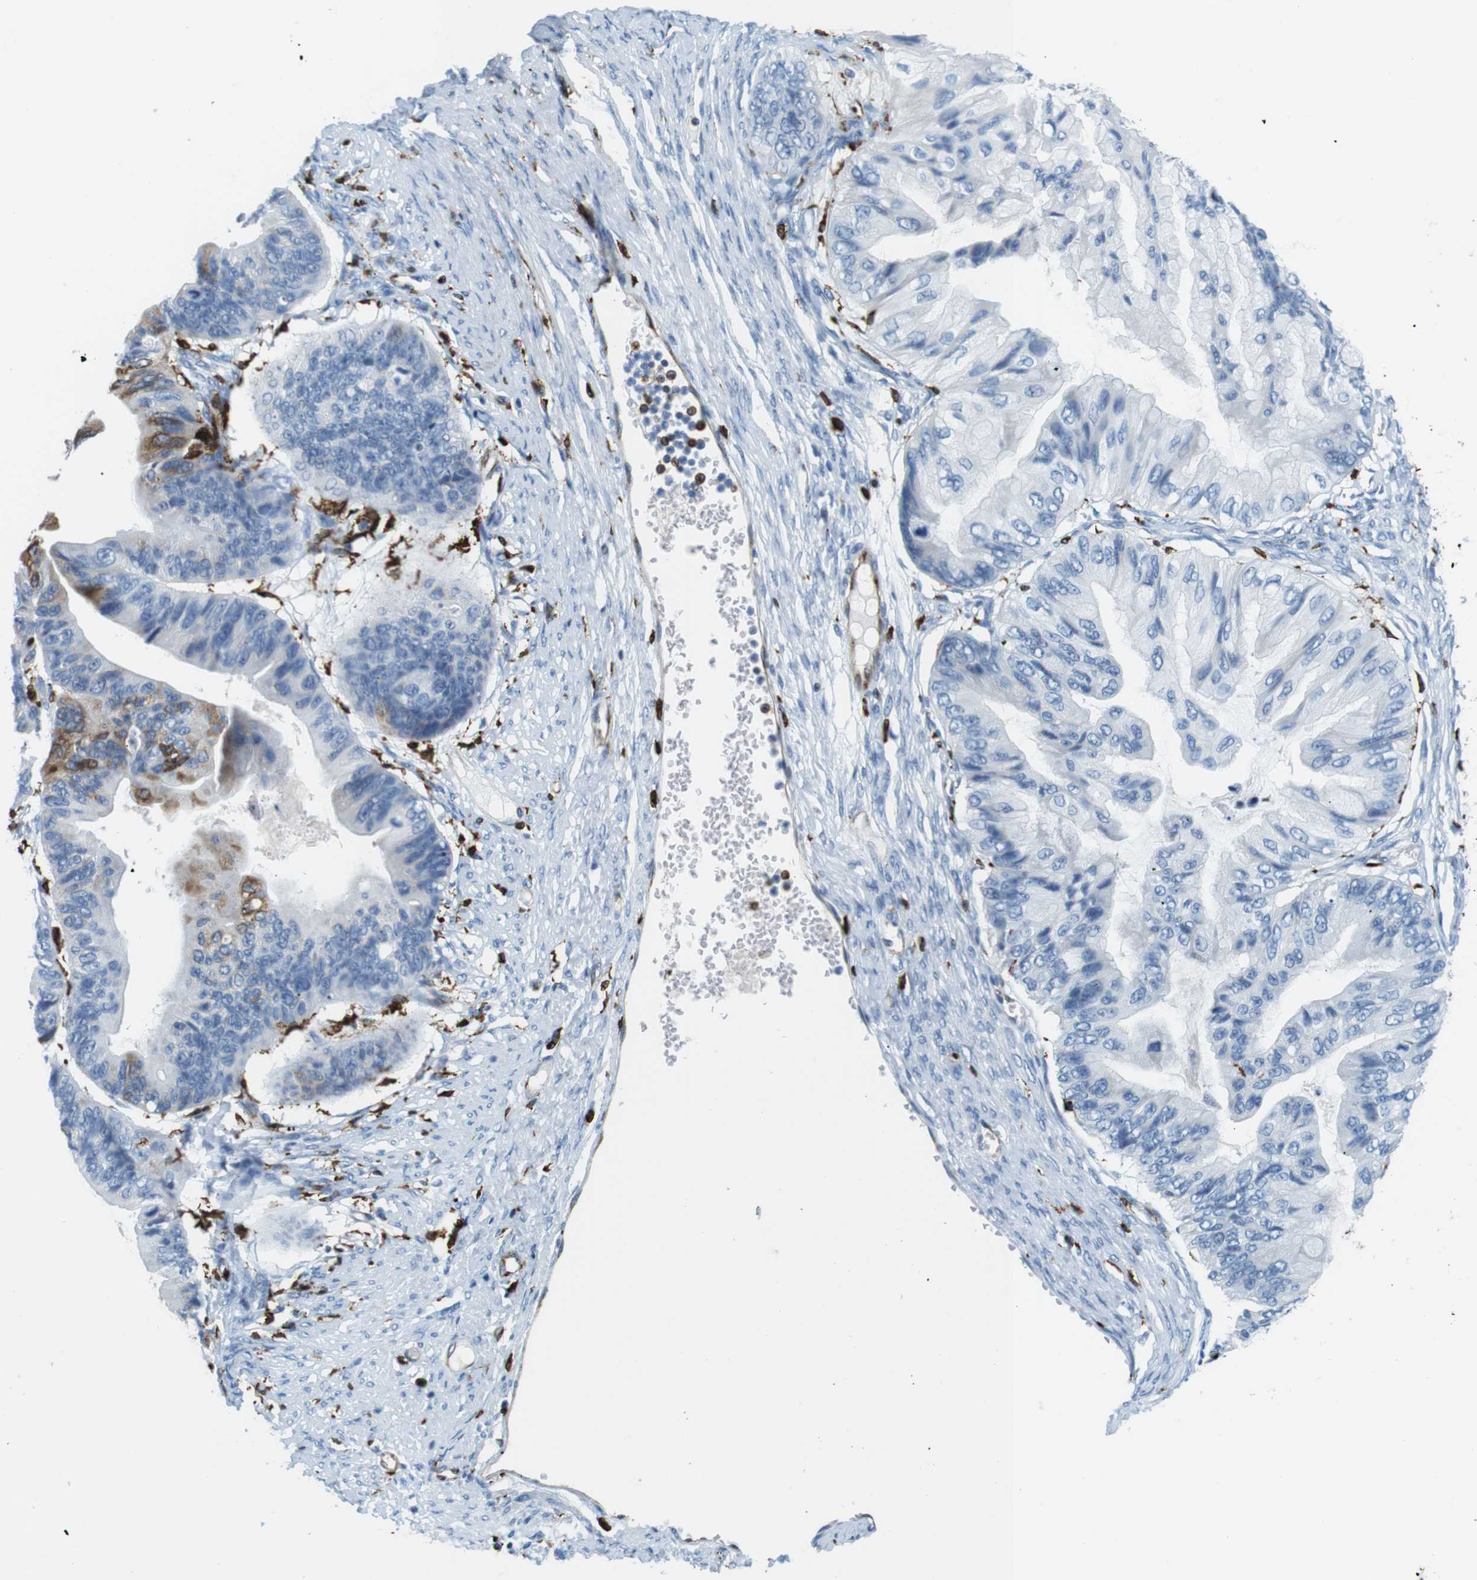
{"staining": {"intensity": "weak", "quantity": "<25%", "location": "cytoplasmic/membranous"}, "tissue": "ovarian cancer", "cell_type": "Tumor cells", "image_type": "cancer", "snomed": [{"axis": "morphology", "description": "Cystadenocarcinoma, mucinous, NOS"}, {"axis": "topography", "description": "Ovary"}], "caption": "The histopathology image demonstrates no significant staining in tumor cells of ovarian cancer.", "gene": "CIITA", "patient": {"sex": "female", "age": 61}}